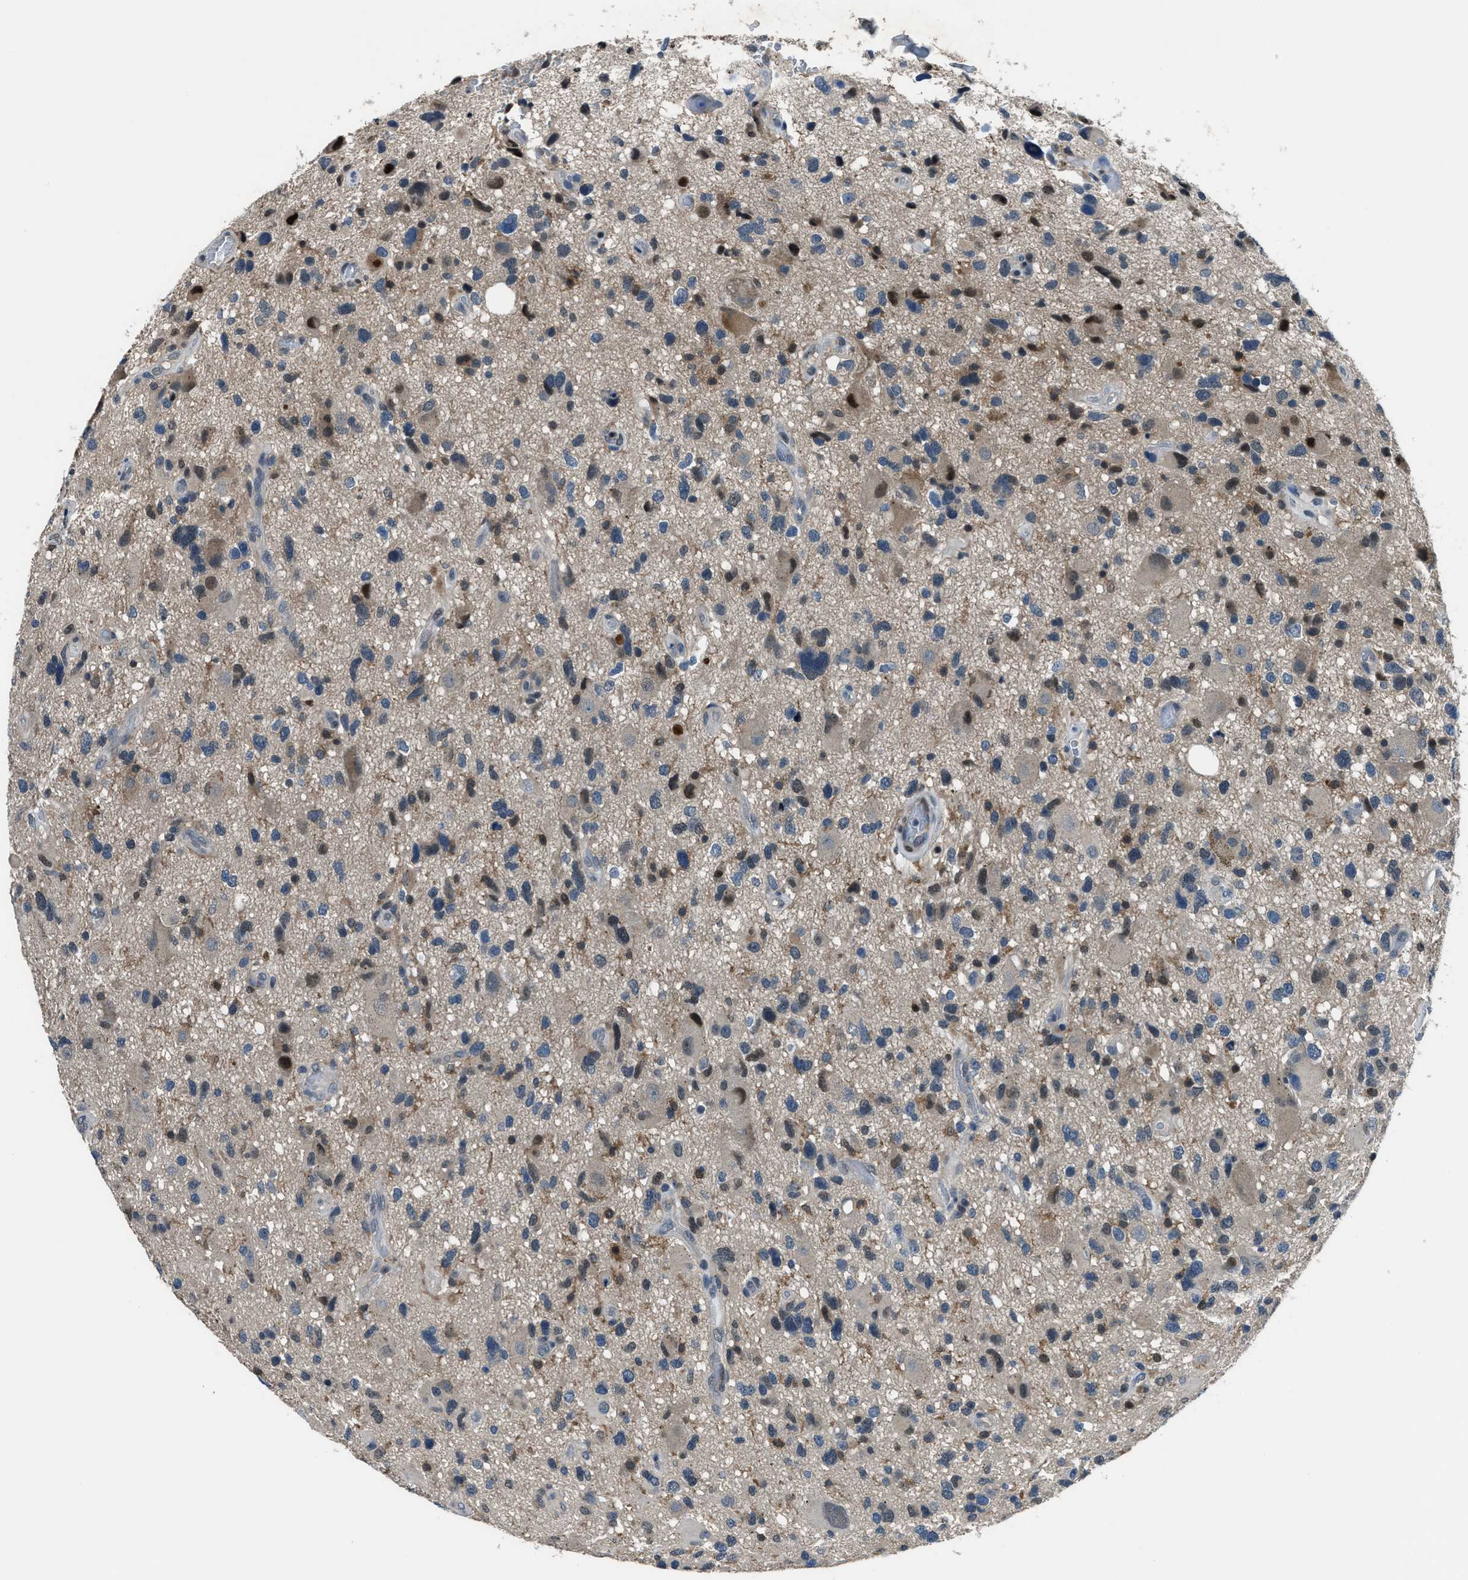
{"staining": {"intensity": "moderate", "quantity": "<25%", "location": "cytoplasmic/membranous,nuclear"}, "tissue": "glioma", "cell_type": "Tumor cells", "image_type": "cancer", "snomed": [{"axis": "morphology", "description": "Glioma, malignant, High grade"}, {"axis": "topography", "description": "Brain"}], "caption": "Moderate cytoplasmic/membranous and nuclear protein staining is identified in approximately <25% of tumor cells in glioma.", "gene": "DUSP19", "patient": {"sex": "male", "age": 33}}